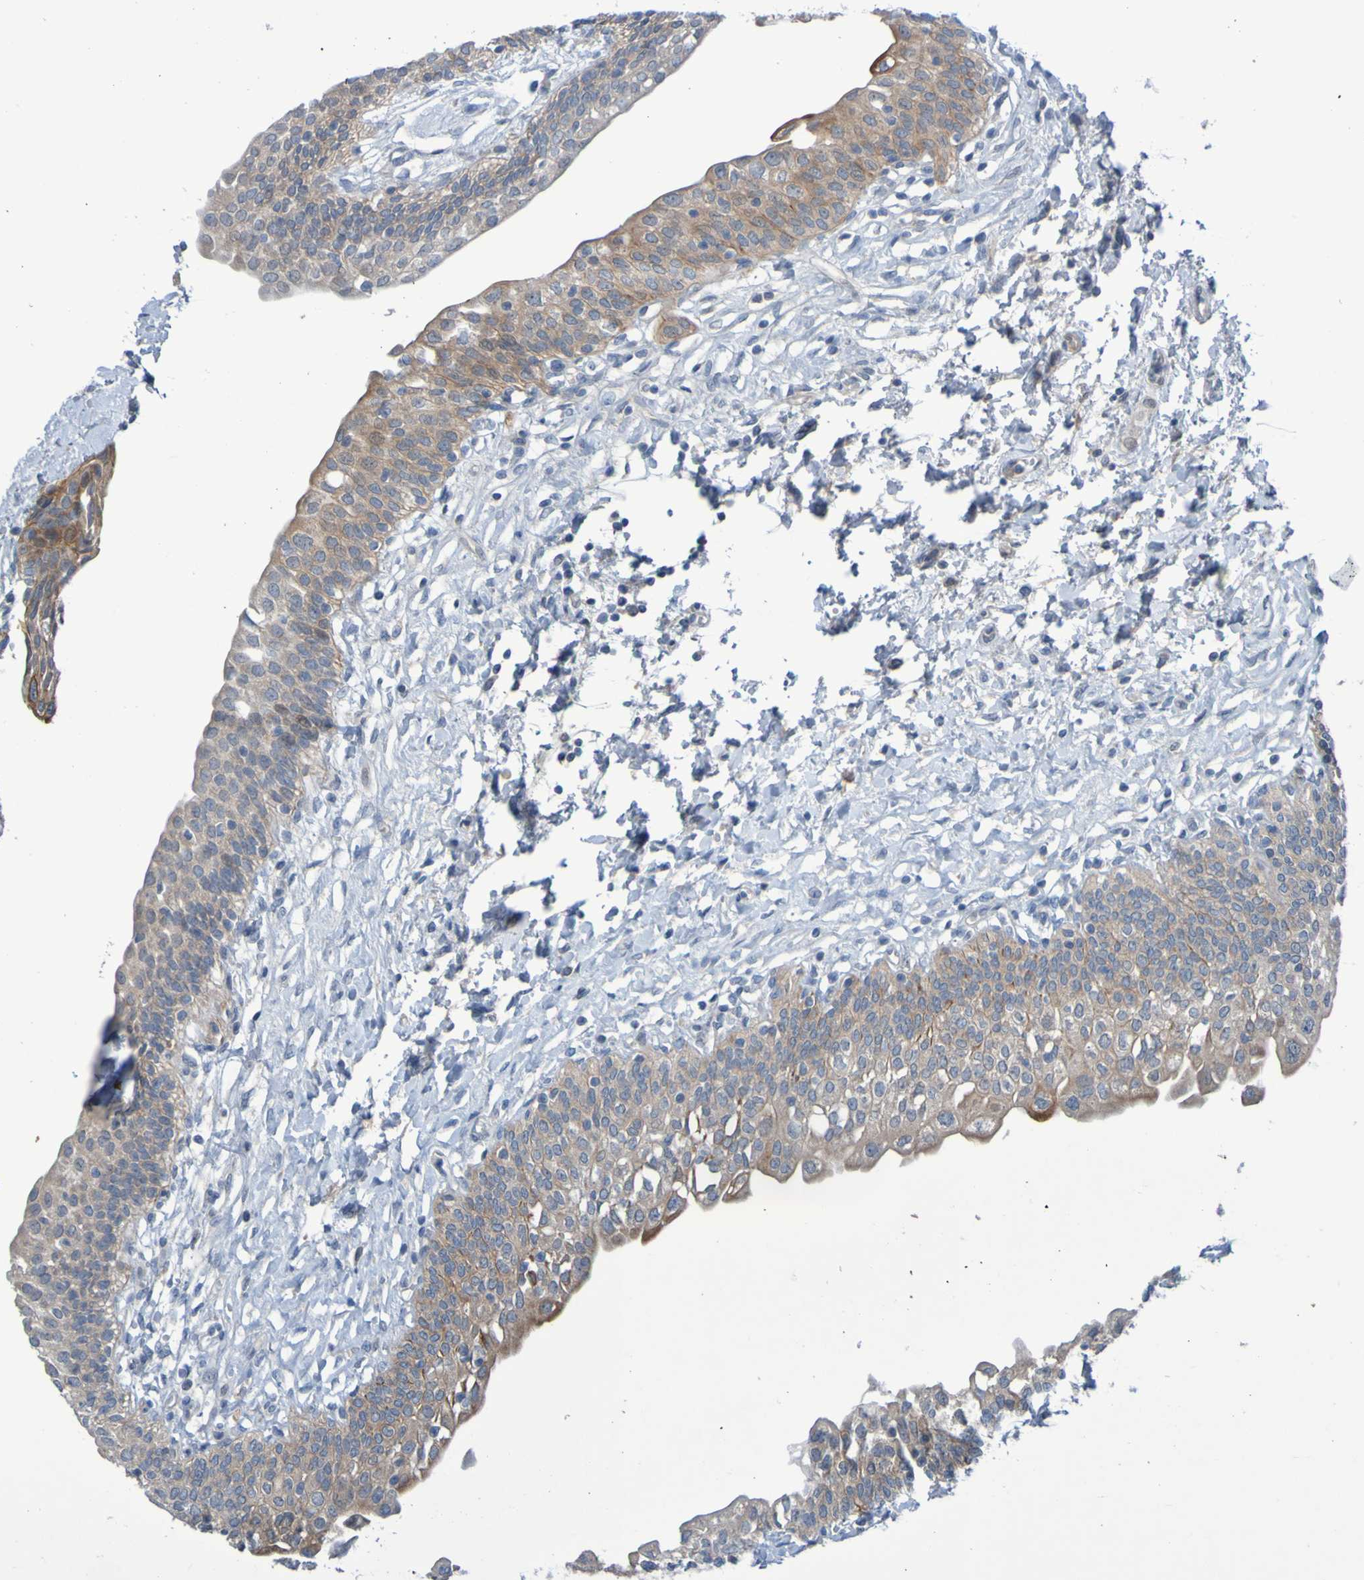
{"staining": {"intensity": "moderate", "quantity": ">75%", "location": "cytoplasmic/membranous"}, "tissue": "urinary bladder", "cell_type": "Urothelial cells", "image_type": "normal", "snomed": [{"axis": "morphology", "description": "Normal tissue, NOS"}, {"axis": "topography", "description": "Urinary bladder"}], "caption": "IHC staining of normal urinary bladder, which shows medium levels of moderate cytoplasmic/membranous staining in about >75% of urothelial cells indicating moderate cytoplasmic/membranous protein positivity. The staining was performed using DAB (brown) for protein detection and nuclei were counterstained in hematoxylin (blue).", "gene": "NPRL3", "patient": {"sex": "male", "age": 55}}